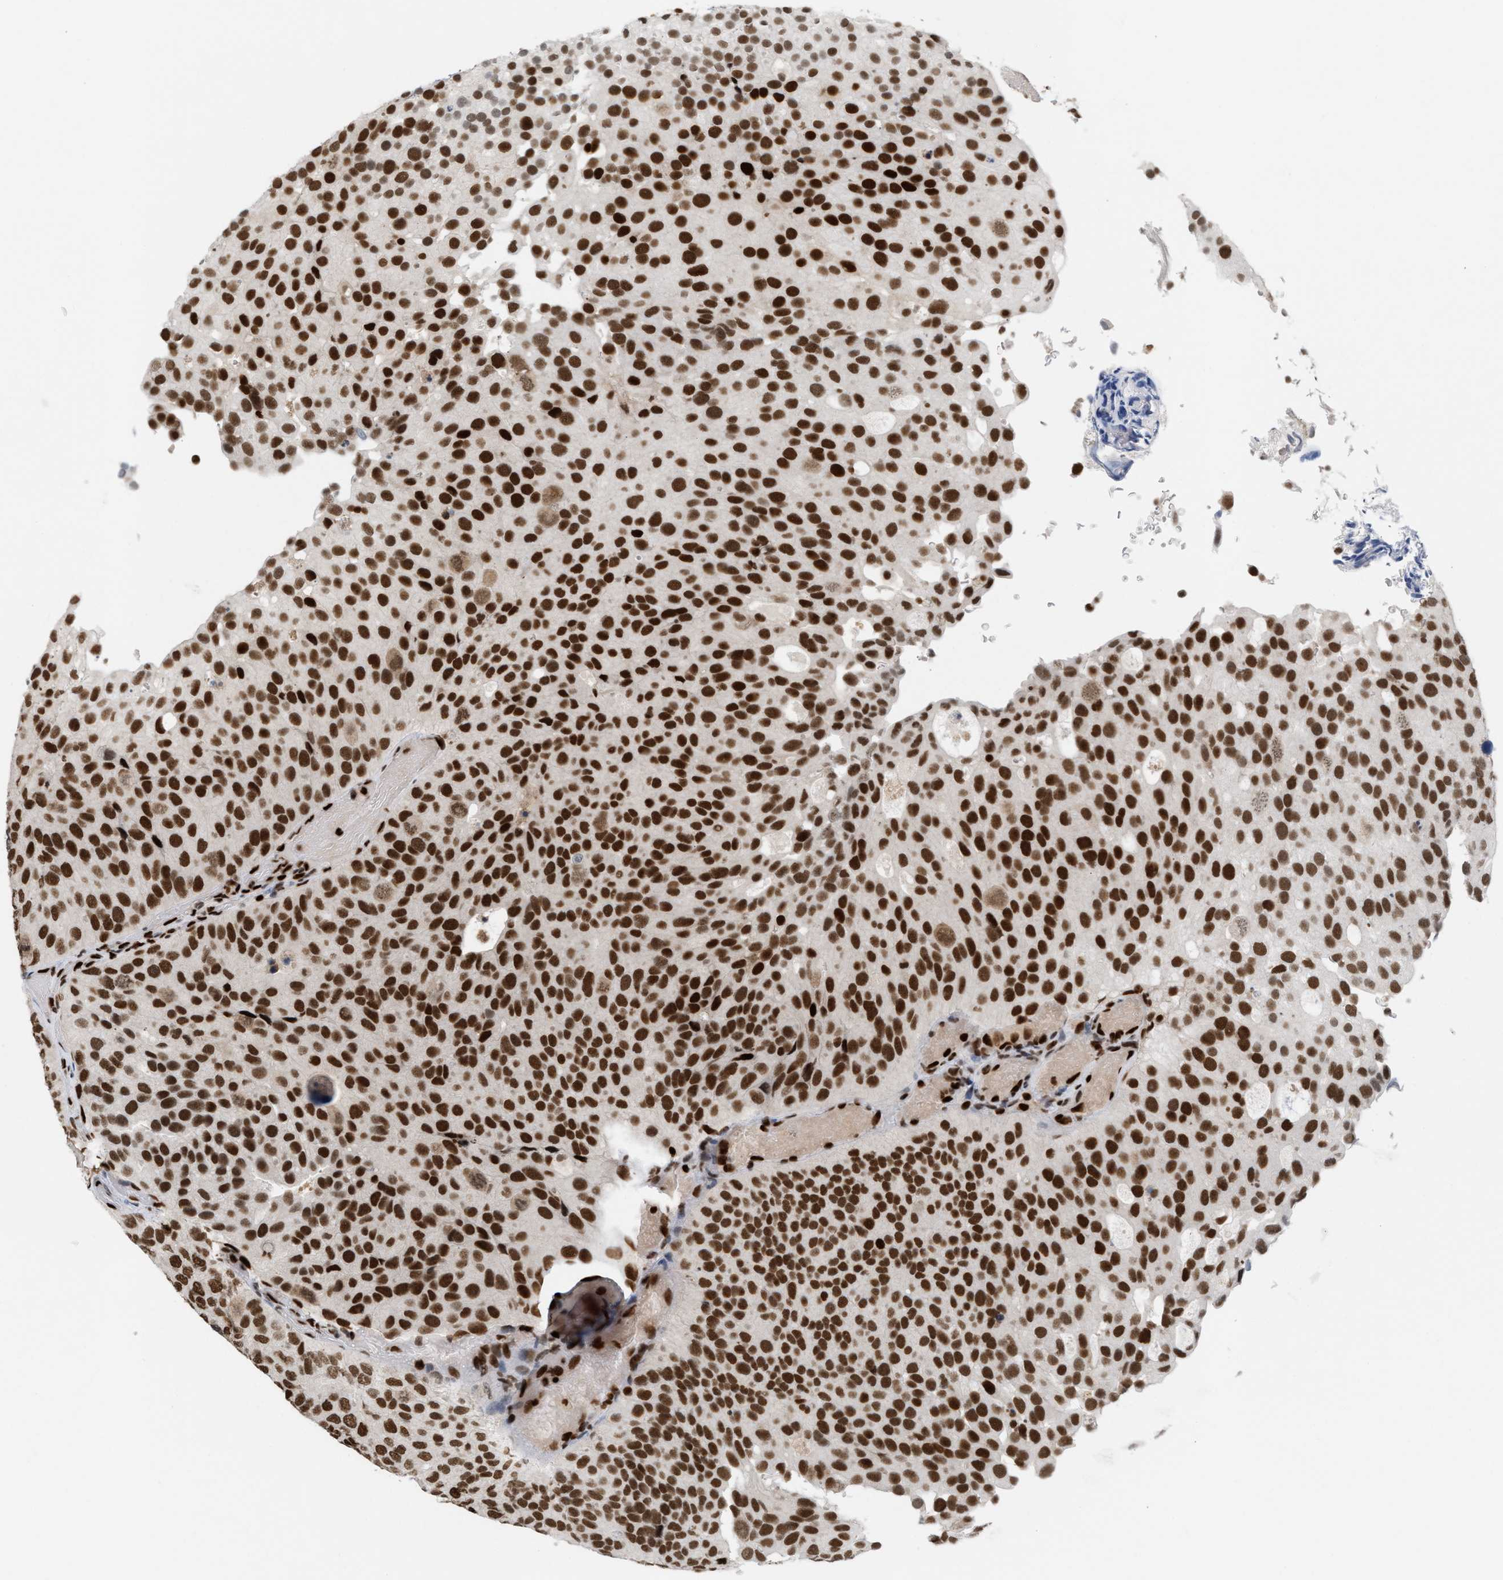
{"staining": {"intensity": "strong", "quantity": ">75%", "location": "nuclear"}, "tissue": "urothelial cancer", "cell_type": "Tumor cells", "image_type": "cancer", "snomed": [{"axis": "morphology", "description": "Urothelial carcinoma, Low grade"}, {"axis": "topography", "description": "Urinary bladder"}], "caption": "Strong nuclear positivity is identified in approximately >75% of tumor cells in low-grade urothelial carcinoma.", "gene": "RNASEK-C17orf49", "patient": {"sex": "male", "age": 78}}